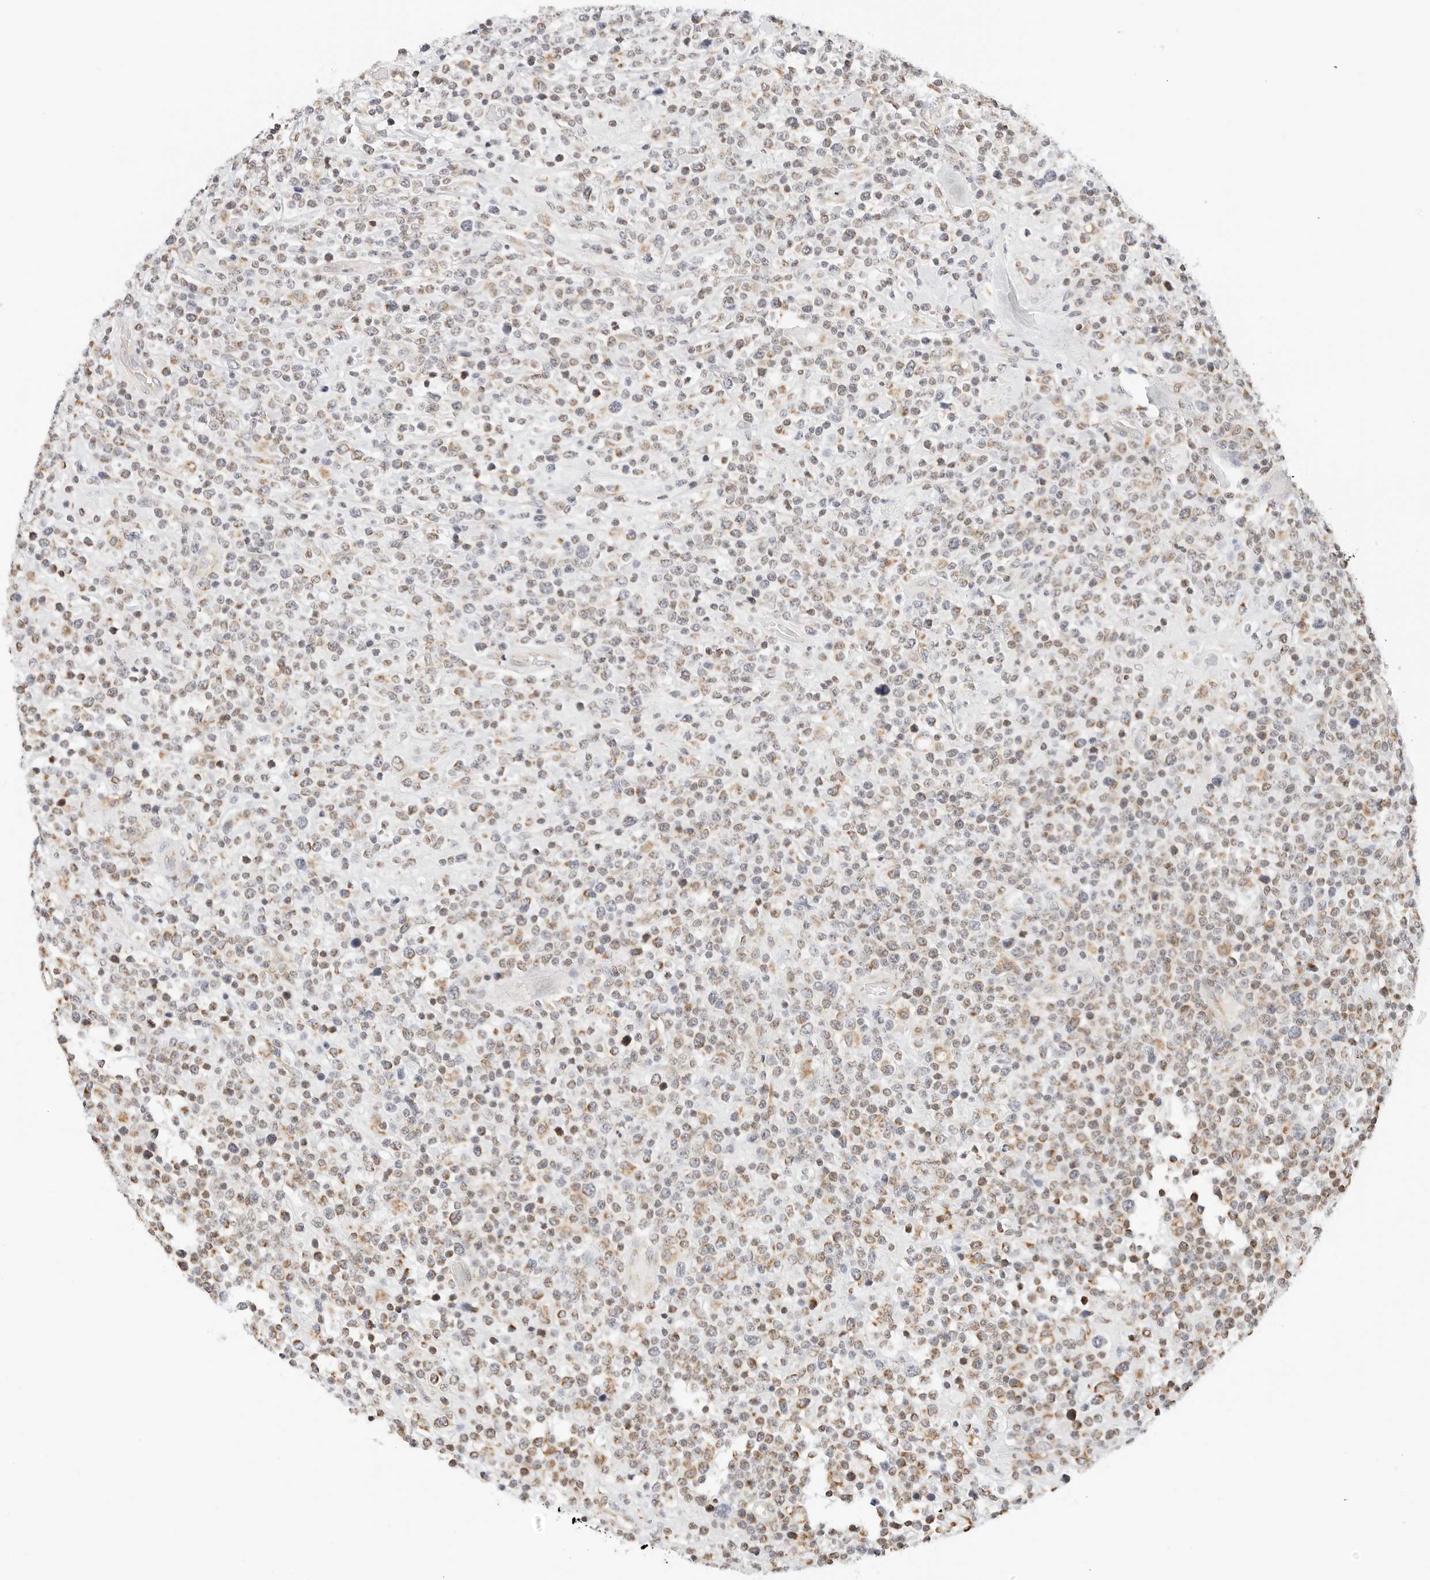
{"staining": {"intensity": "weak", "quantity": "25%-75%", "location": "cytoplasmic/membranous"}, "tissue": "lymphoma", "cell_type": "Tumor cells", "image_type": "cancer", "snomed": [{"axis": "morphology", "description": "Malignant lymphoma, non-Hodgkin's type, High grade"}, {"axis": "topography", "description": "Colon"}], "caption": "High-grade malignant lymphoma, non-Hodgkin's type was stained to show a protein in brown. There is low levels of weak cytoplasmic/membranous staining in approximately 25%-75% of tumor cells.", "gene": "ATL1", "patient": {"sex": "female", "age": 53}}